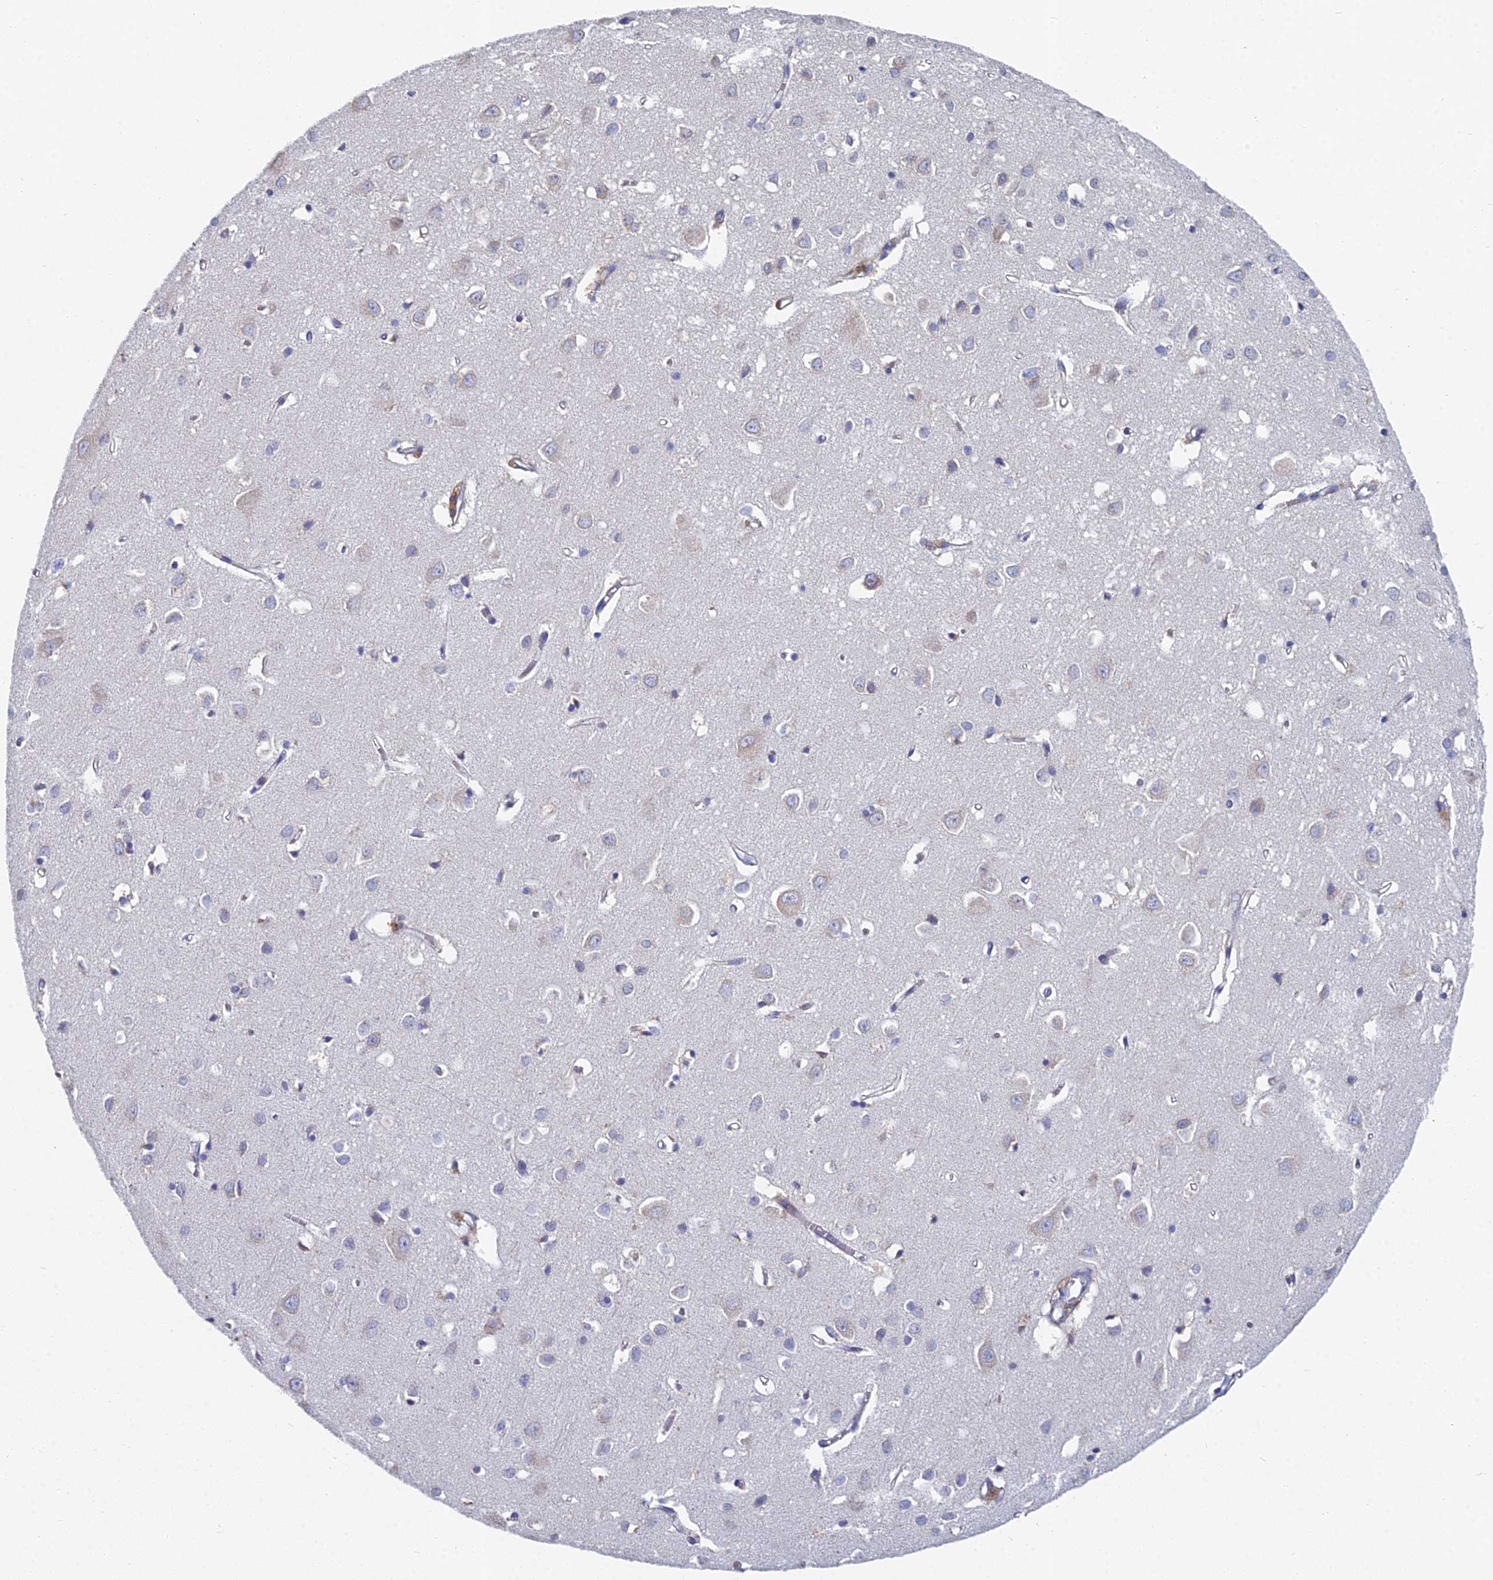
{"staining": {"intensity": "negative", "quantity": "none", "location": "none"}, "tissue": "cerebral cortex", "cell_type": "Endothelial cells", "image_type": "normal", "snomed": [{"axis": "morphology", "description": "Normal tissue, NOS"}, {"axis": "topography", "description": "Cerebral cortex"}], "caption": "There is no significant expression in endothelial cells of cerebral cortex. The staining is performed using DAB brown chromogen with nuclei counter-stained in using hematoxylin.", "gene": "CRACR2B", "patient": {"sex": "female", "age": 64}}